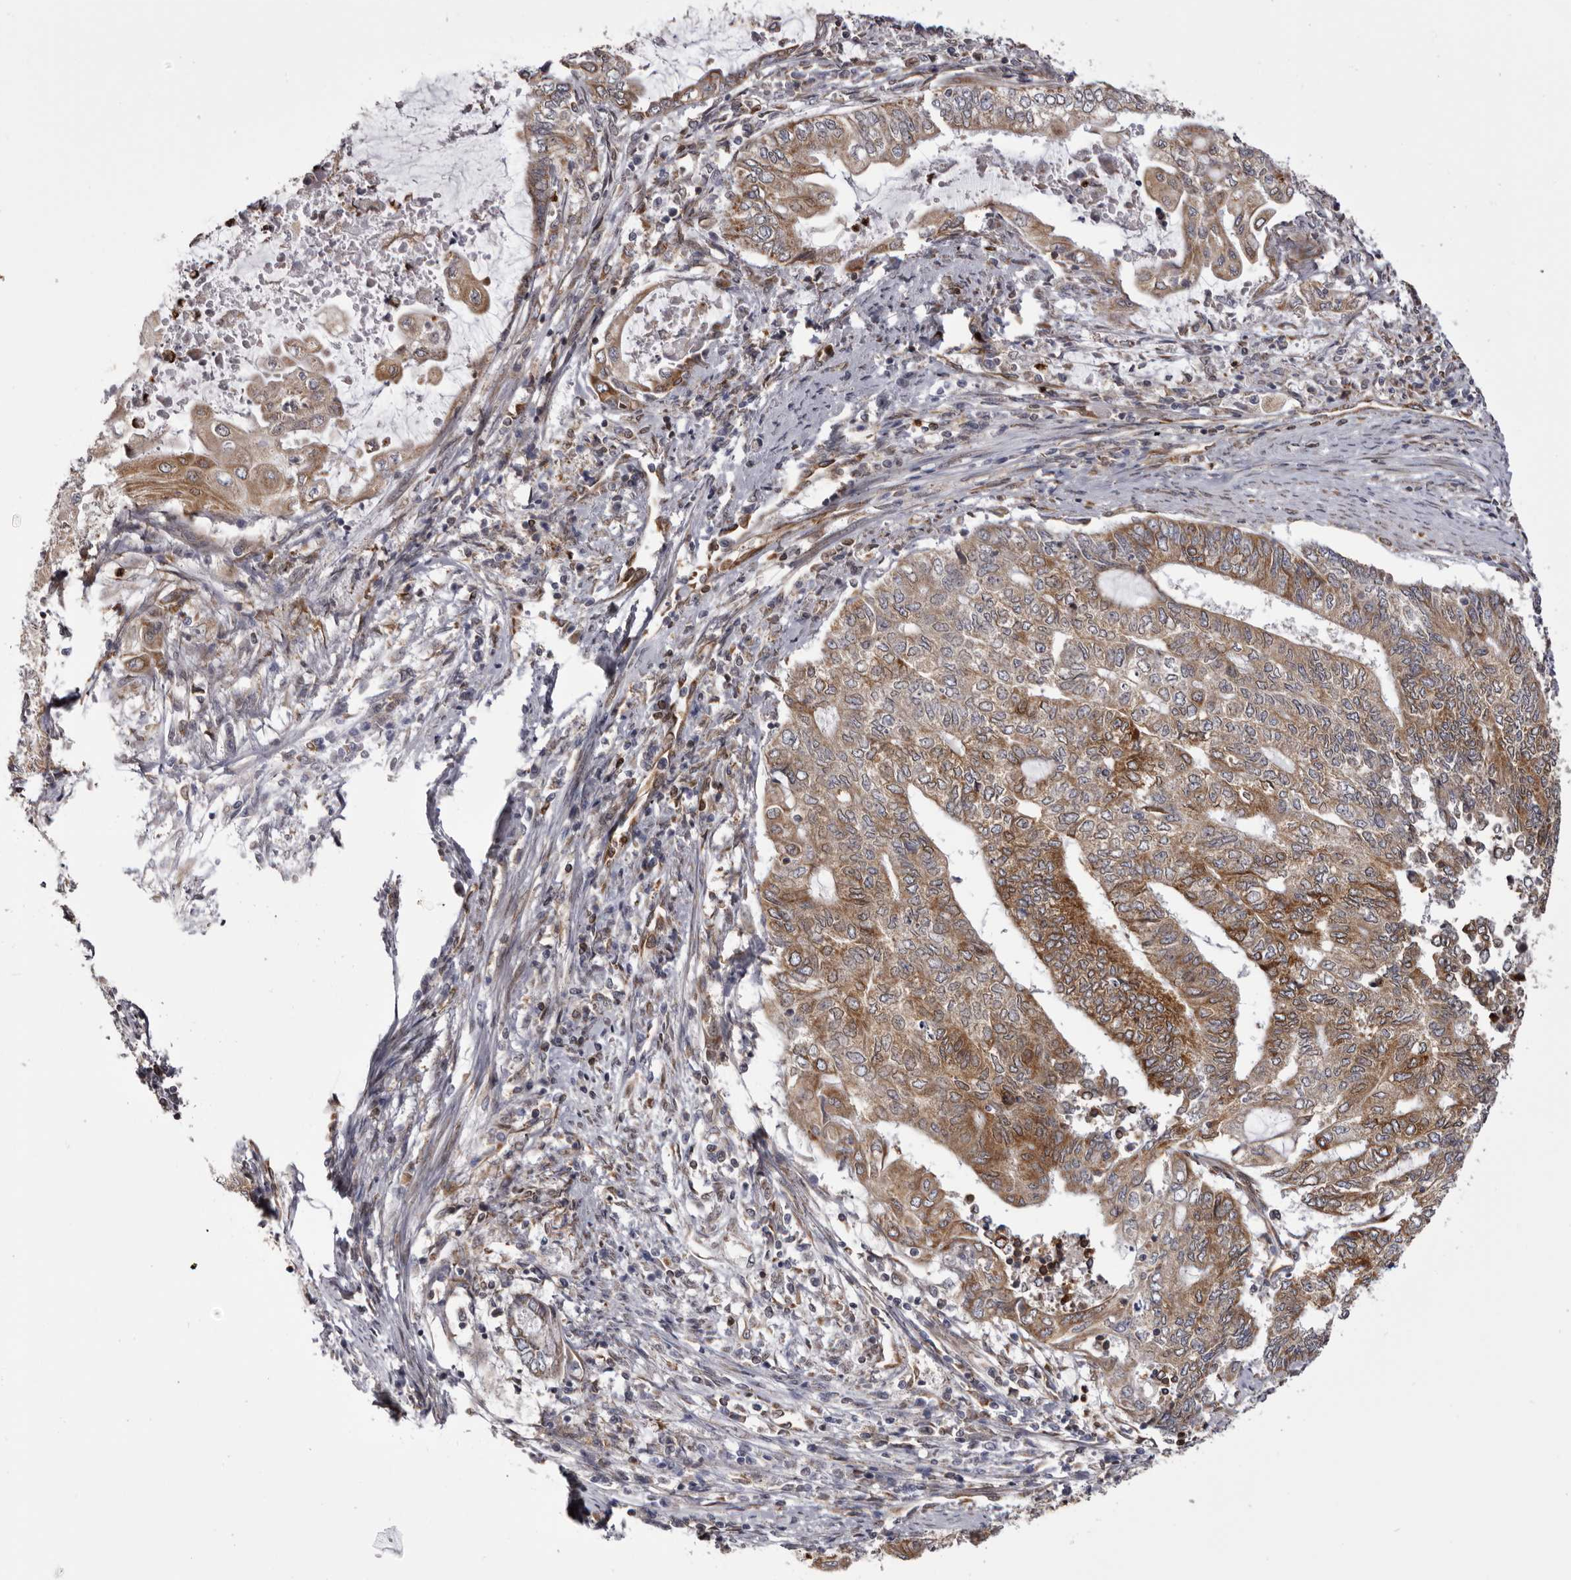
{"staining": {"intensity": "moderate", "quantity": ">75%", "location": "cytoplasmic/membranous"}, "tissue": "endometrial cancer", "cell_type": "Tumor cells", "image_type": "cancer", "snomed": [{"axis": "morphology", "description": "Adenocarcinoma, NOS"}, {"axis": "topography", "description": "Uterus"}, {"axis": "topography", "description": "Endometrium"}], "caption": "DAB (3,3'-diaminobenzidine) immunohistochemical staining of human endometrial cancer demonstrates moderate cytoplasmic/membranous protein expression in approximately >75% of tumor cells. The staining is performed using DAB brown chromogen to label protein expression. The nuclei are counter-stained blue using hematoxylin.", "gene": "C4orf3", "patient": {"sex": "female", "age": 70}}